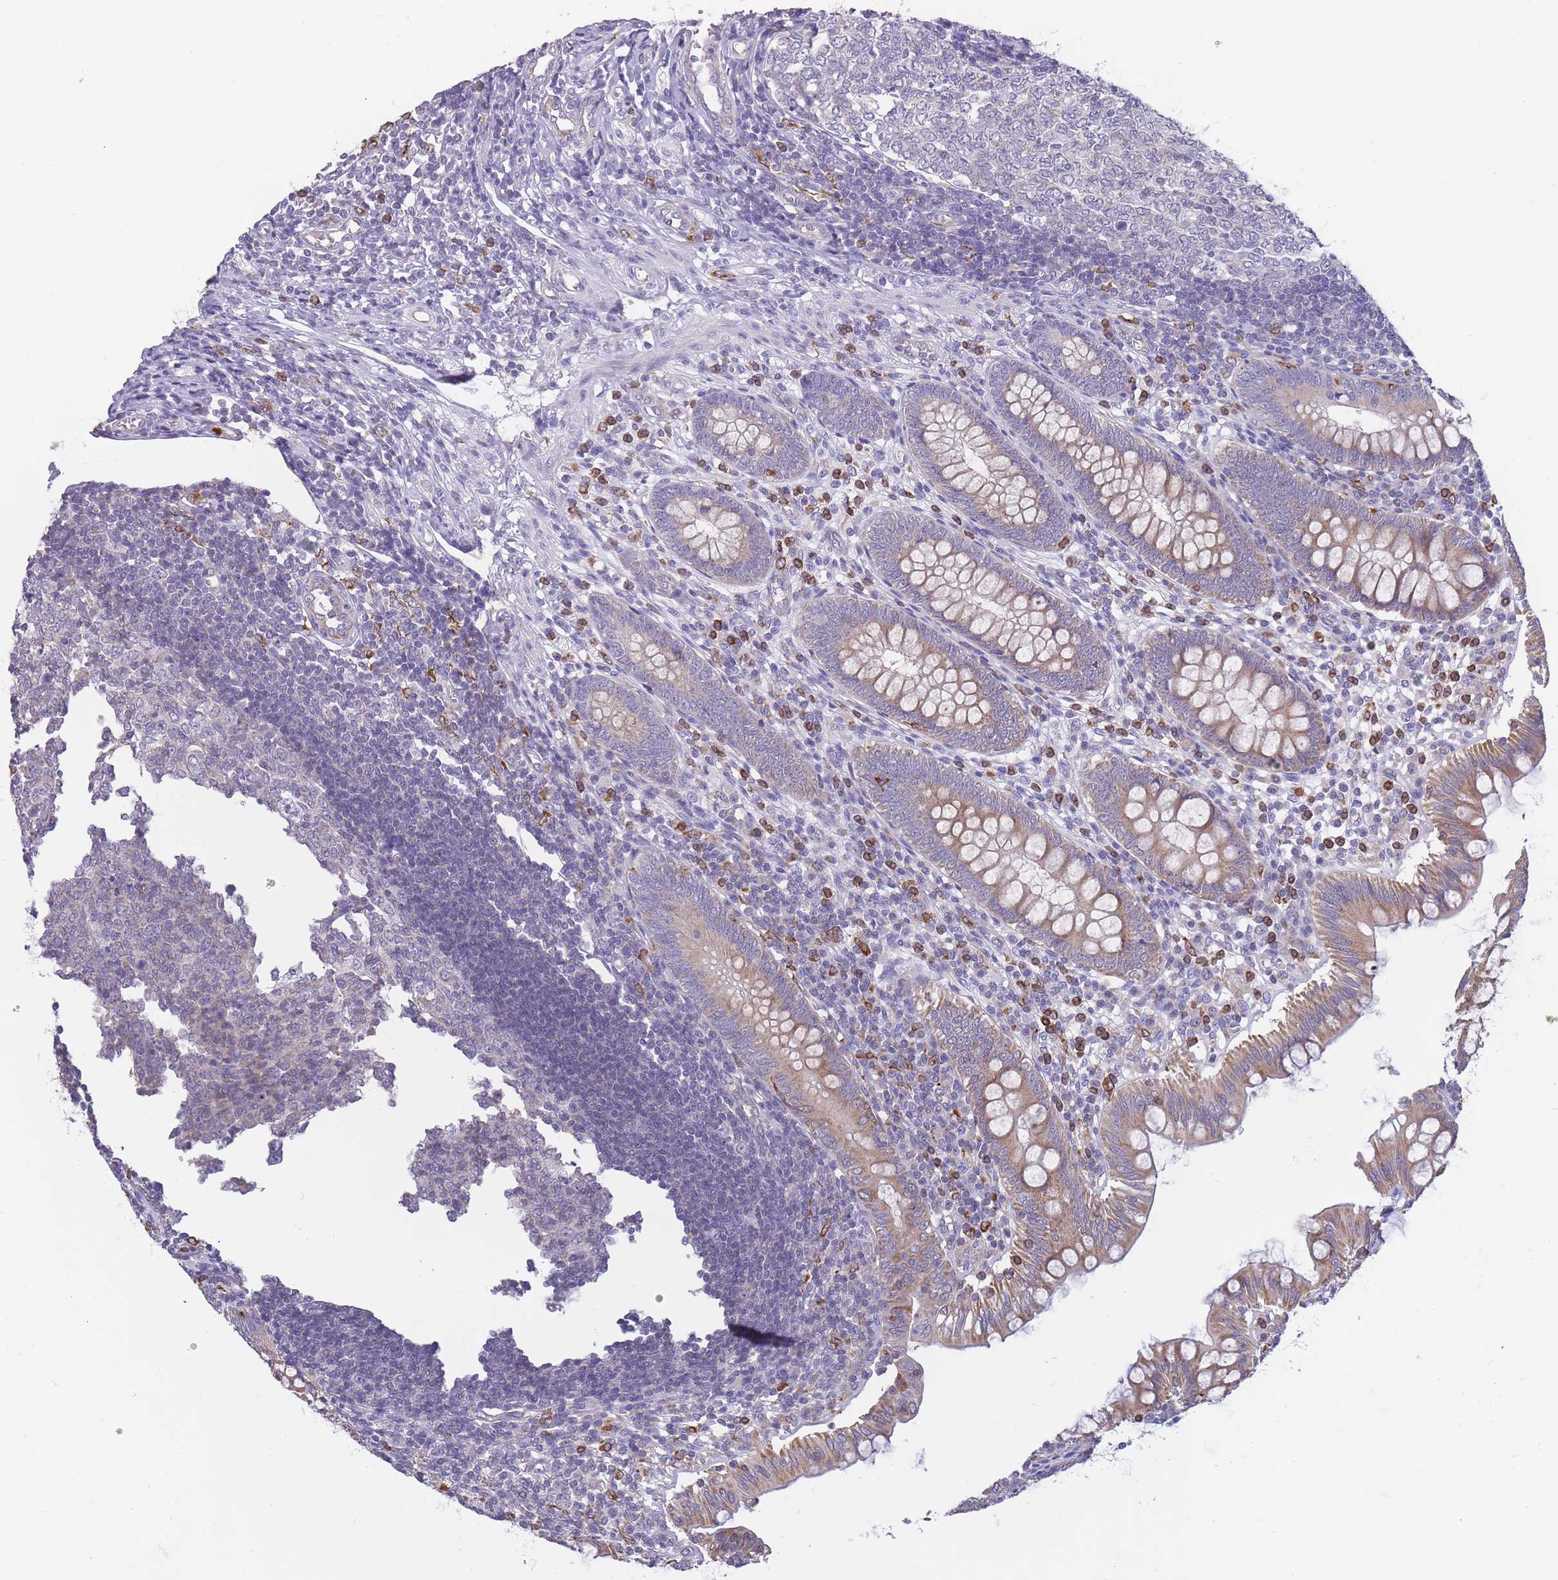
{"staining": {"intensity": "moderate", "quantity": ">75%", "location": "cytoplasmic/membranous"}, "tissue": "appendix", "cell_type": "Glandular cells", "image_type": "normal", "snomed": [{"axis": "morphology", "description": "Normal tissue, NOS"}, {"axis": "topography", "description": "Appendix"}], "caption": "A photomicrograph of human appendix stained for a protein displays moderate cytoplasmic/membranous brown staining in glandular cells.", "gene": "ZNF662", "patient": {"sex": "male", "age": 14}}